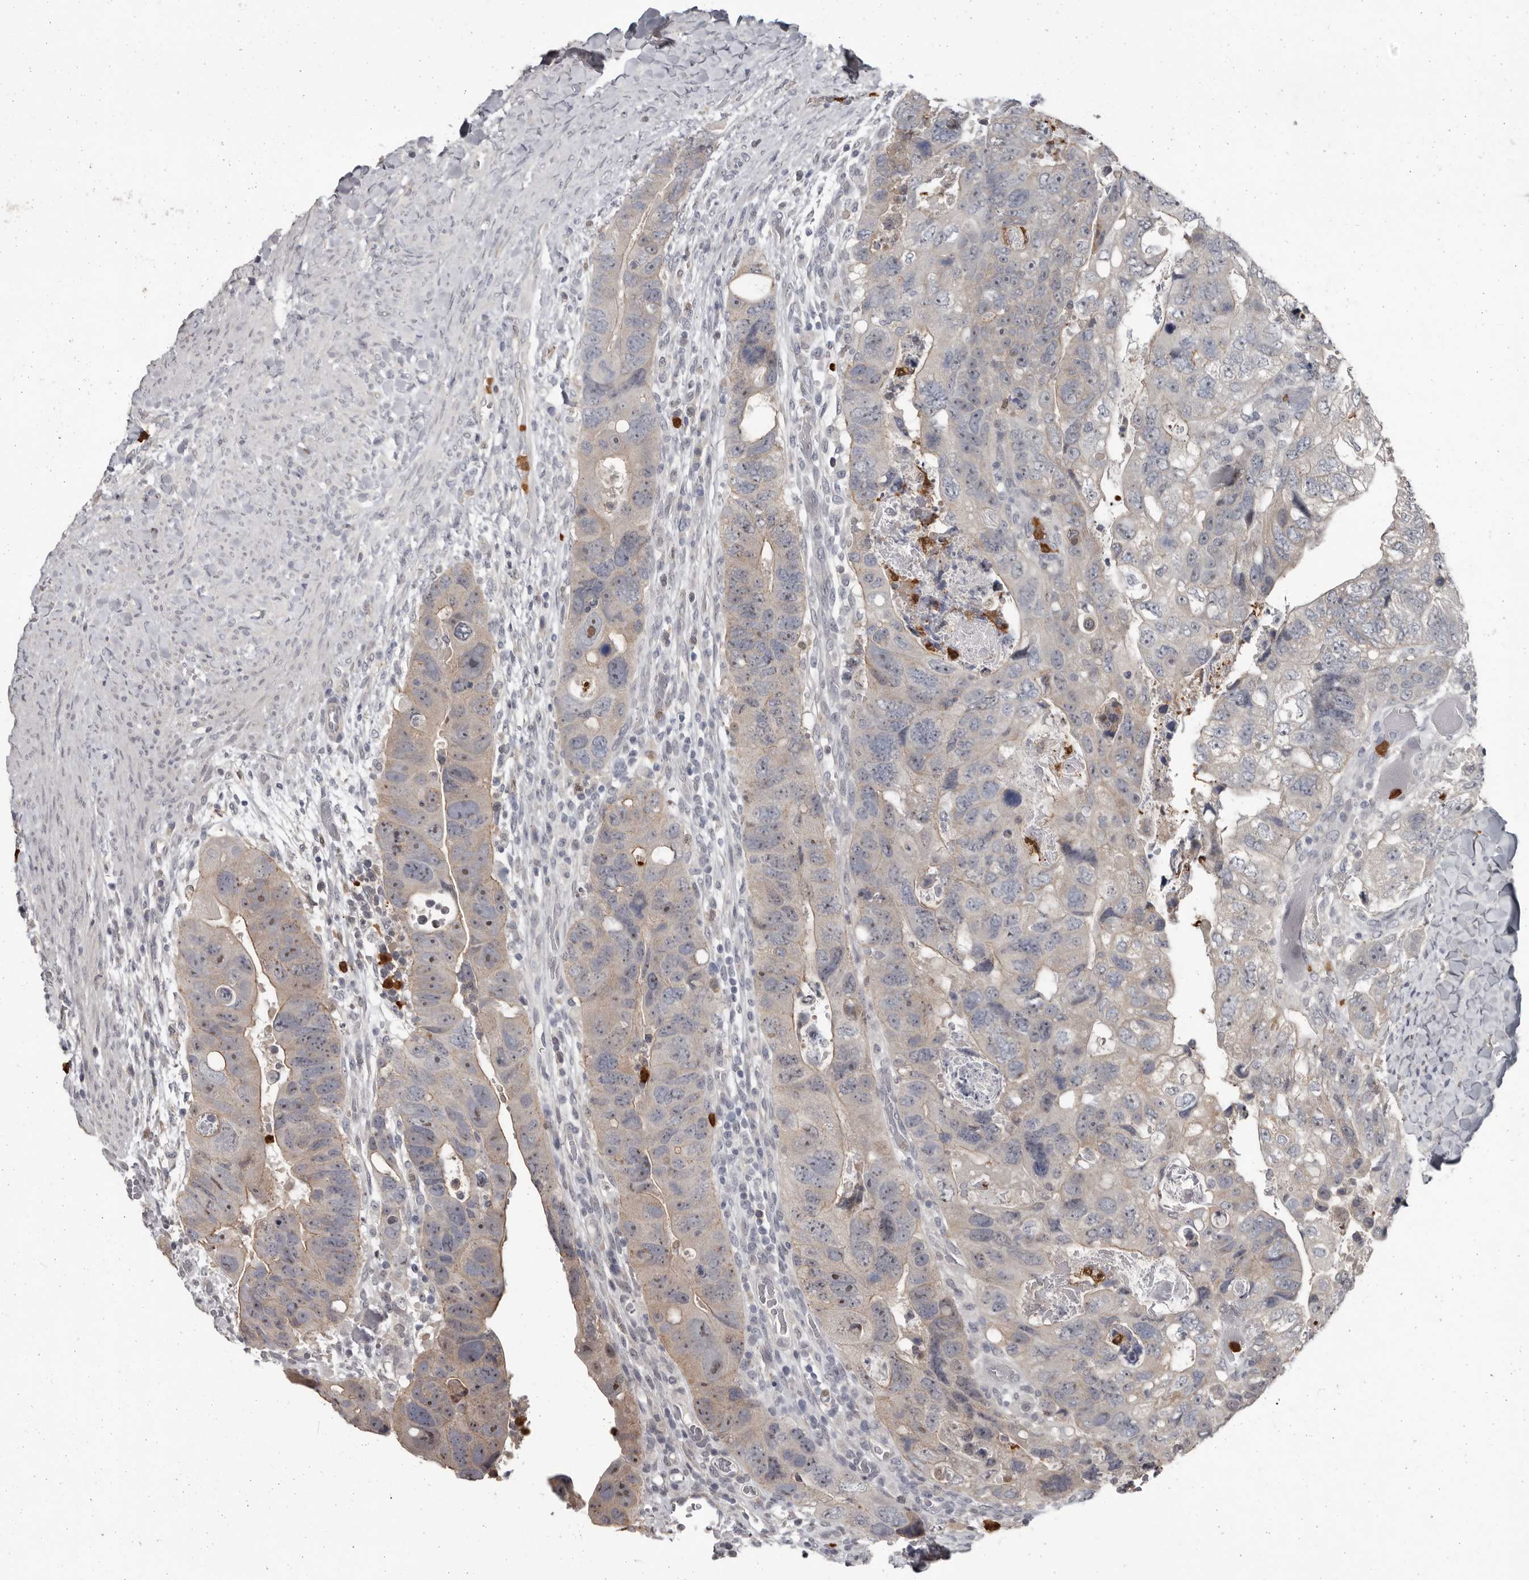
{"staining": {"intensity": "weak", "quantity": "<25%", "location": "cytoplasmic/membranous,nuclear"}, "tissue": "colorectal cancer", "cell_type": "Tumor cells", "image_type": "cancer", "snomed": [{"axis": "morphology", "description": "Adenocarcinoma, NOS"}, {"axis": "topography", "description": "Rectum"}], "caption": "Photomicrograph shows no protein expression in tumor cells of colorectal cancer (adenocarcinoma) tissue.", "gene": "GPR157", "patient": {"sex": "male", "age": 59}}